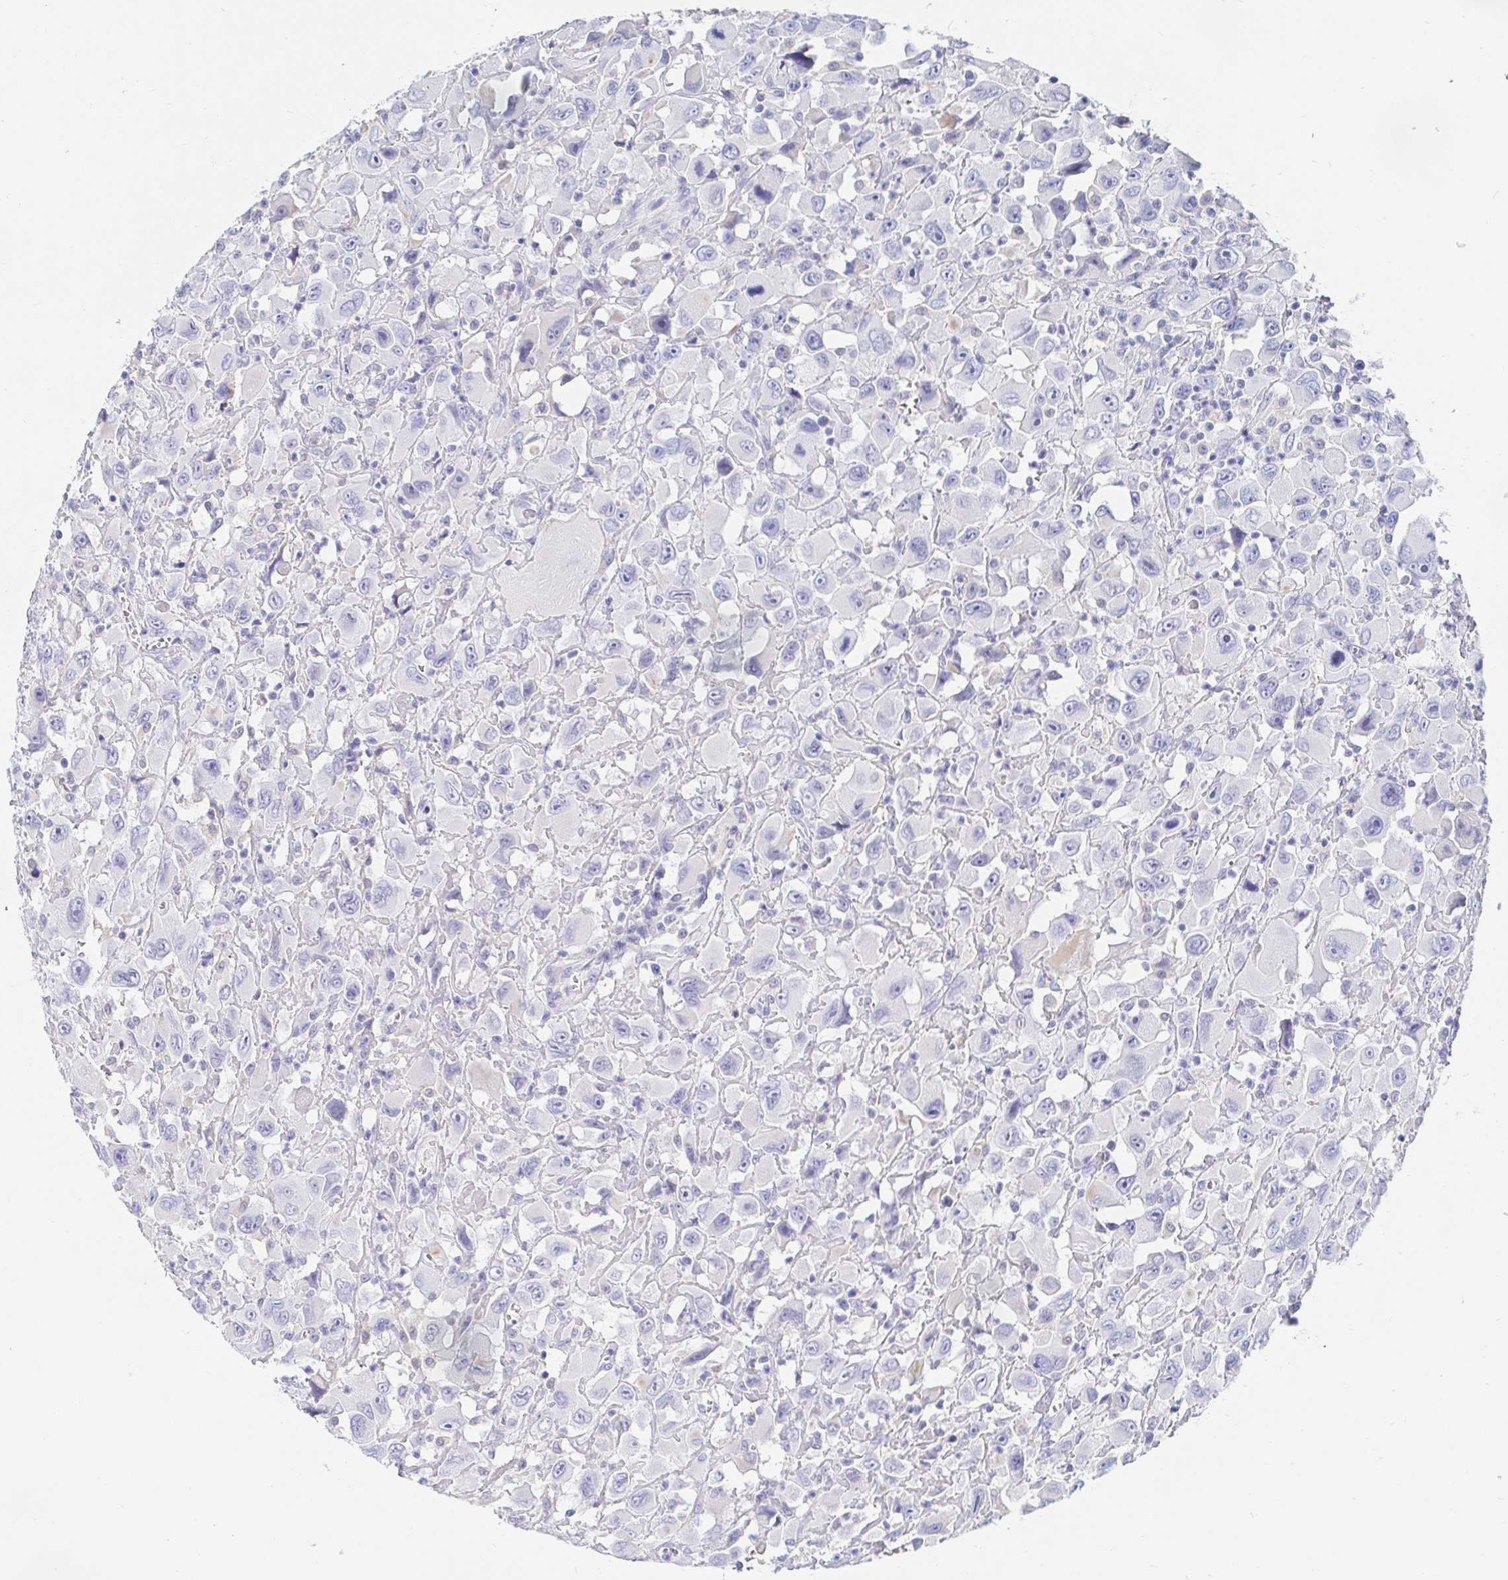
{"staining": {"intensity": "negative", "quantity": "none", "location": "none"}, "tissue": "head and neck cancer", "cell_type": "Tumor cells", "image_type": "cancer", "snomed": [{"axis": "morphology", "description": "Squamous cell carcinoma, NOS"}, {"axis": "morphology", "description": "Squamous cell carcinoma, metastatic, NOS"}, {"axis": "topography", "description": "Oral tissue"}, {"axis": "topography", "description": "Head-Neck"}], "caption": "Tumor cells are negative for brown protein staining in metastatic squamous cell carcinoma (head and neck).", "gene": "PDE6B", "patient": {"sex": "female", "age": 85}}